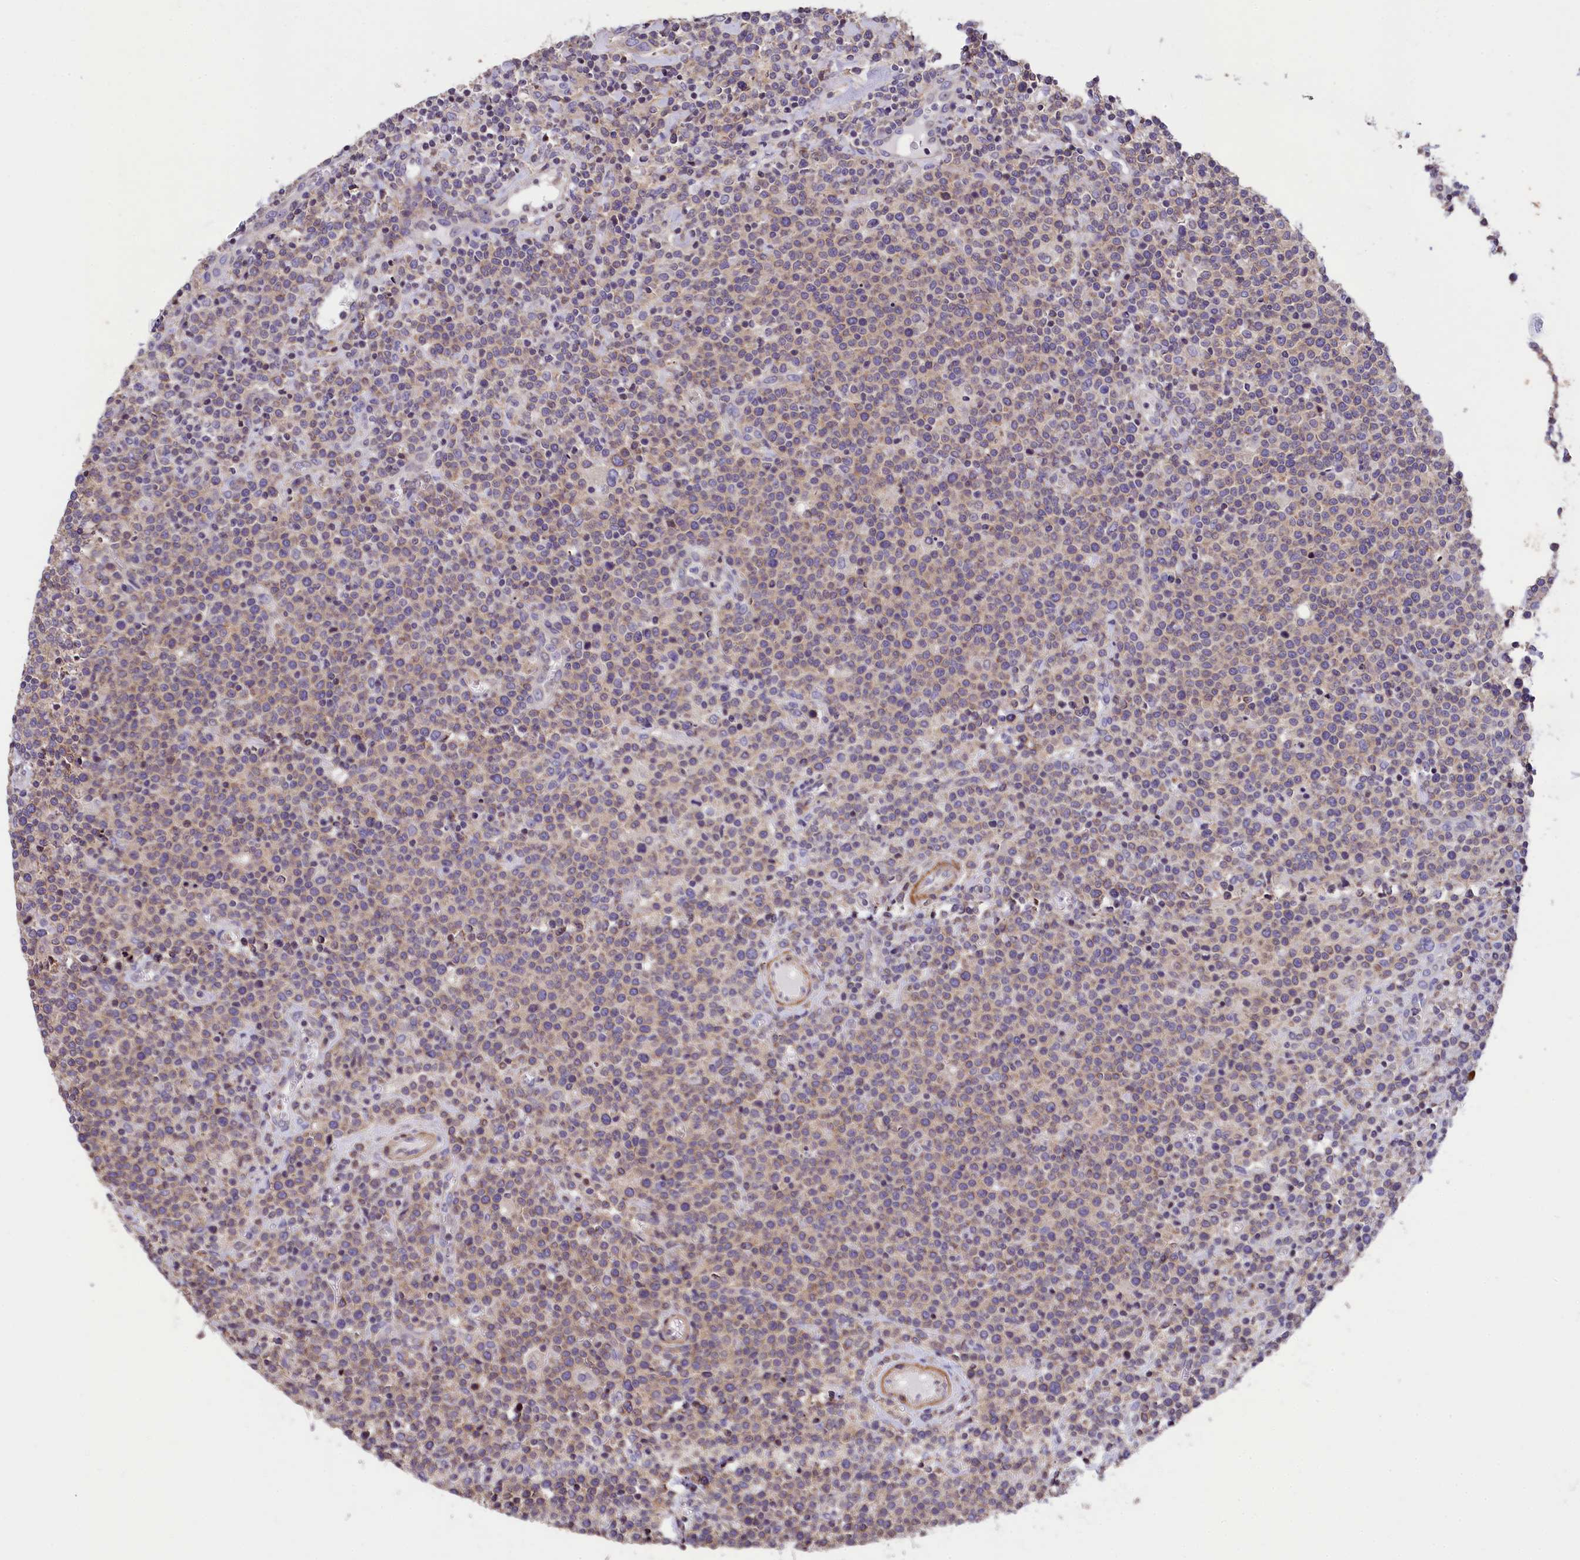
{"staining": {"intensity": "weak", "quantity": "<25%", "location": "cytoplasmic/membranous"}, "tissue": "lymphoma", "cell_type": "Tumor cells", "image_type": "cancer", "snomed": [{"axis": "morphology", "description": "Malignant lymphoma, non-Hodgkin's type, High grade"}, {"axis": "topography", "description": "Lymph node"}], "caption": "High magnification brightfield microscopy of lymphoma stained with DAB (brown) and counterstained with hematoxylin (blue): tumor cells show no significant expression.", "gene": "ZNF2", "patient": {"sex": "male", "age": 61}}